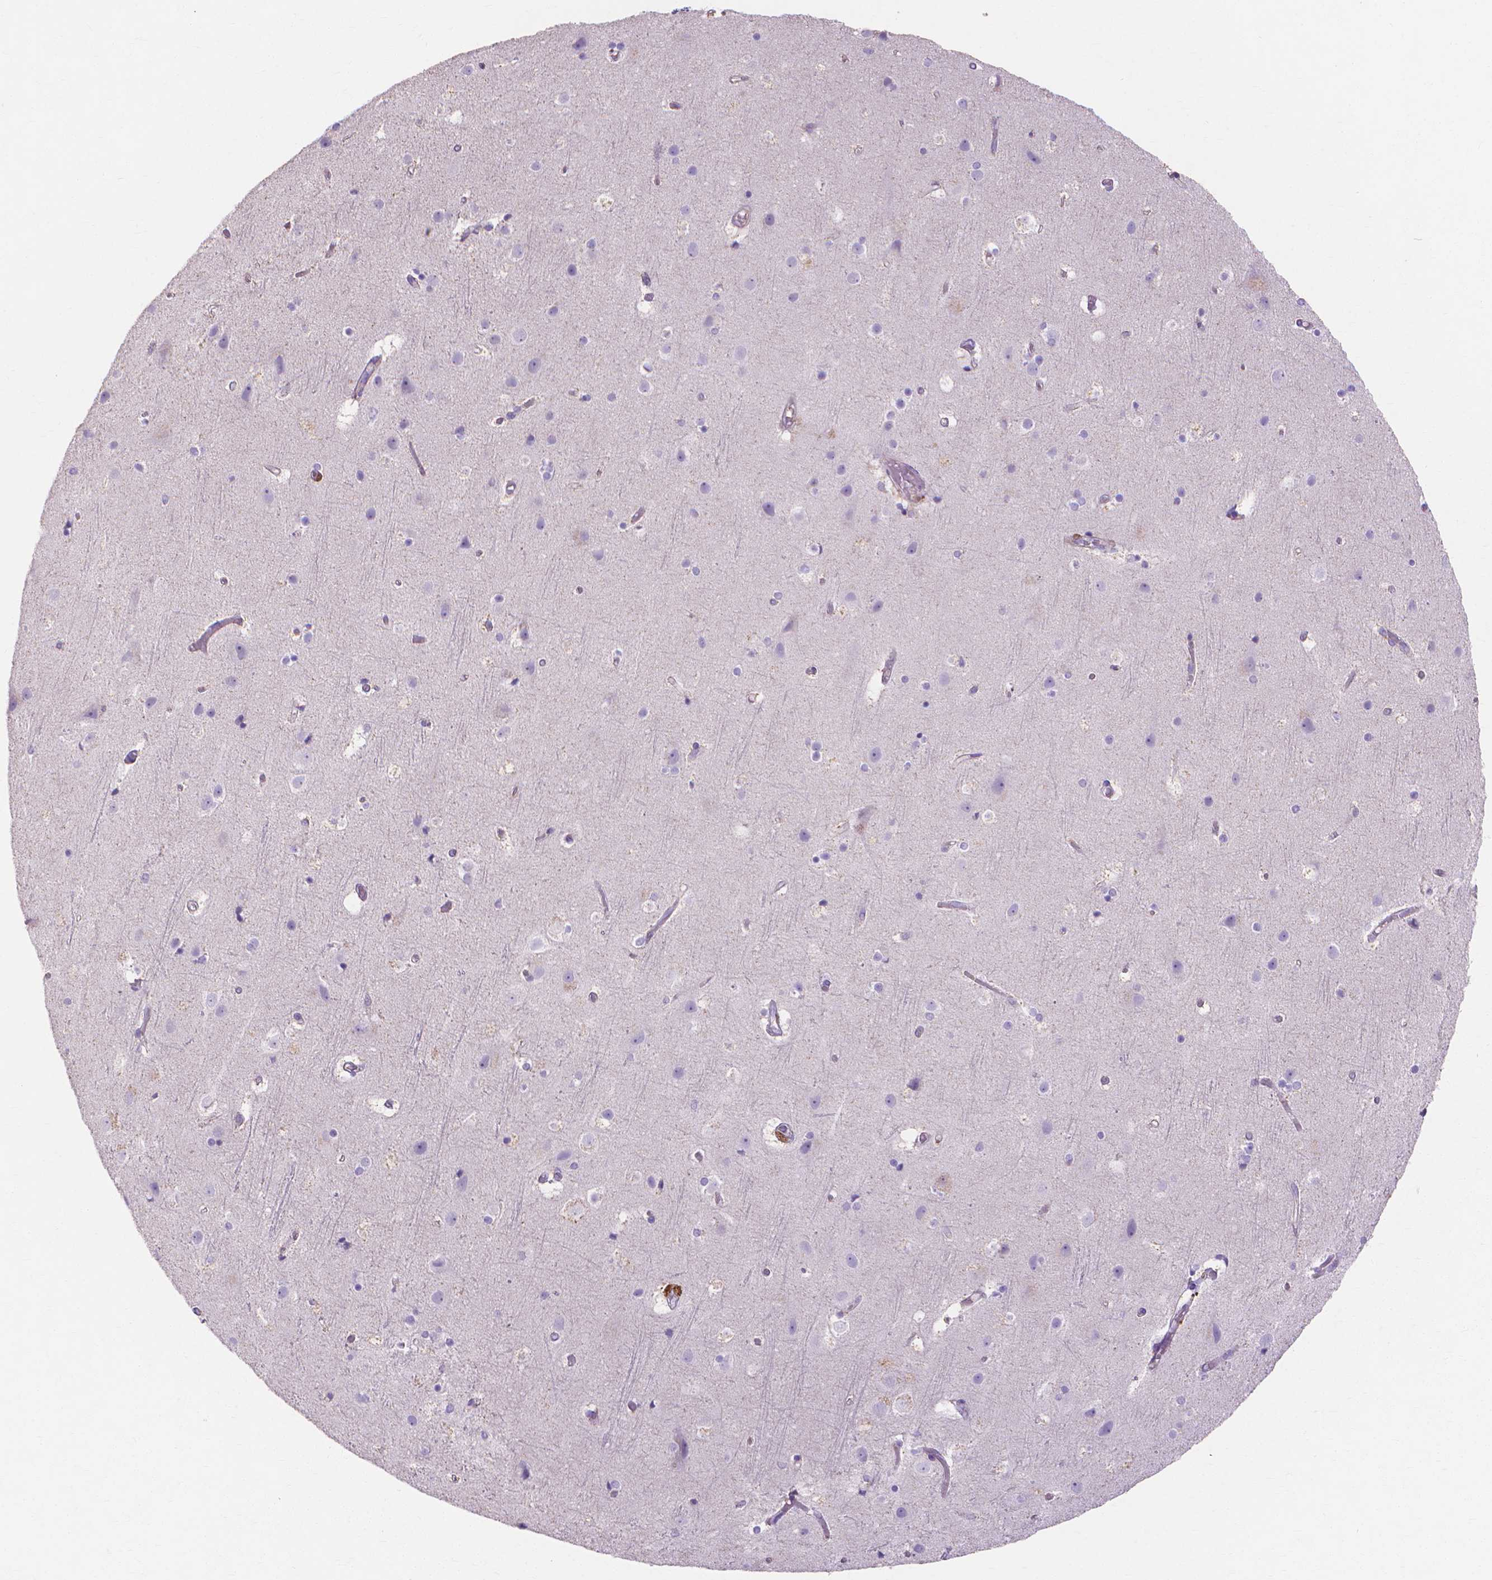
{"staining": {"intensity": "negative", "quantity": "none", "location": "none"}, "tissue": "cerebral cortex", "cell_type": "Endothelial cells", "image_type": "normal", "snomed": [{"axis": "morphology", "description": "Normal tissue, NOS"}, {"axis": "topography", "description": "Cerebral cortex"}], "caption": "The image demonstrates no significant positivity in endothelial cells of cerebral cortex. (Brightfield microscopy of DAB immunohistochemistry at high magnification).", "gene": "MBLAC1", "patient": {"sex": "female", "age": 52}}